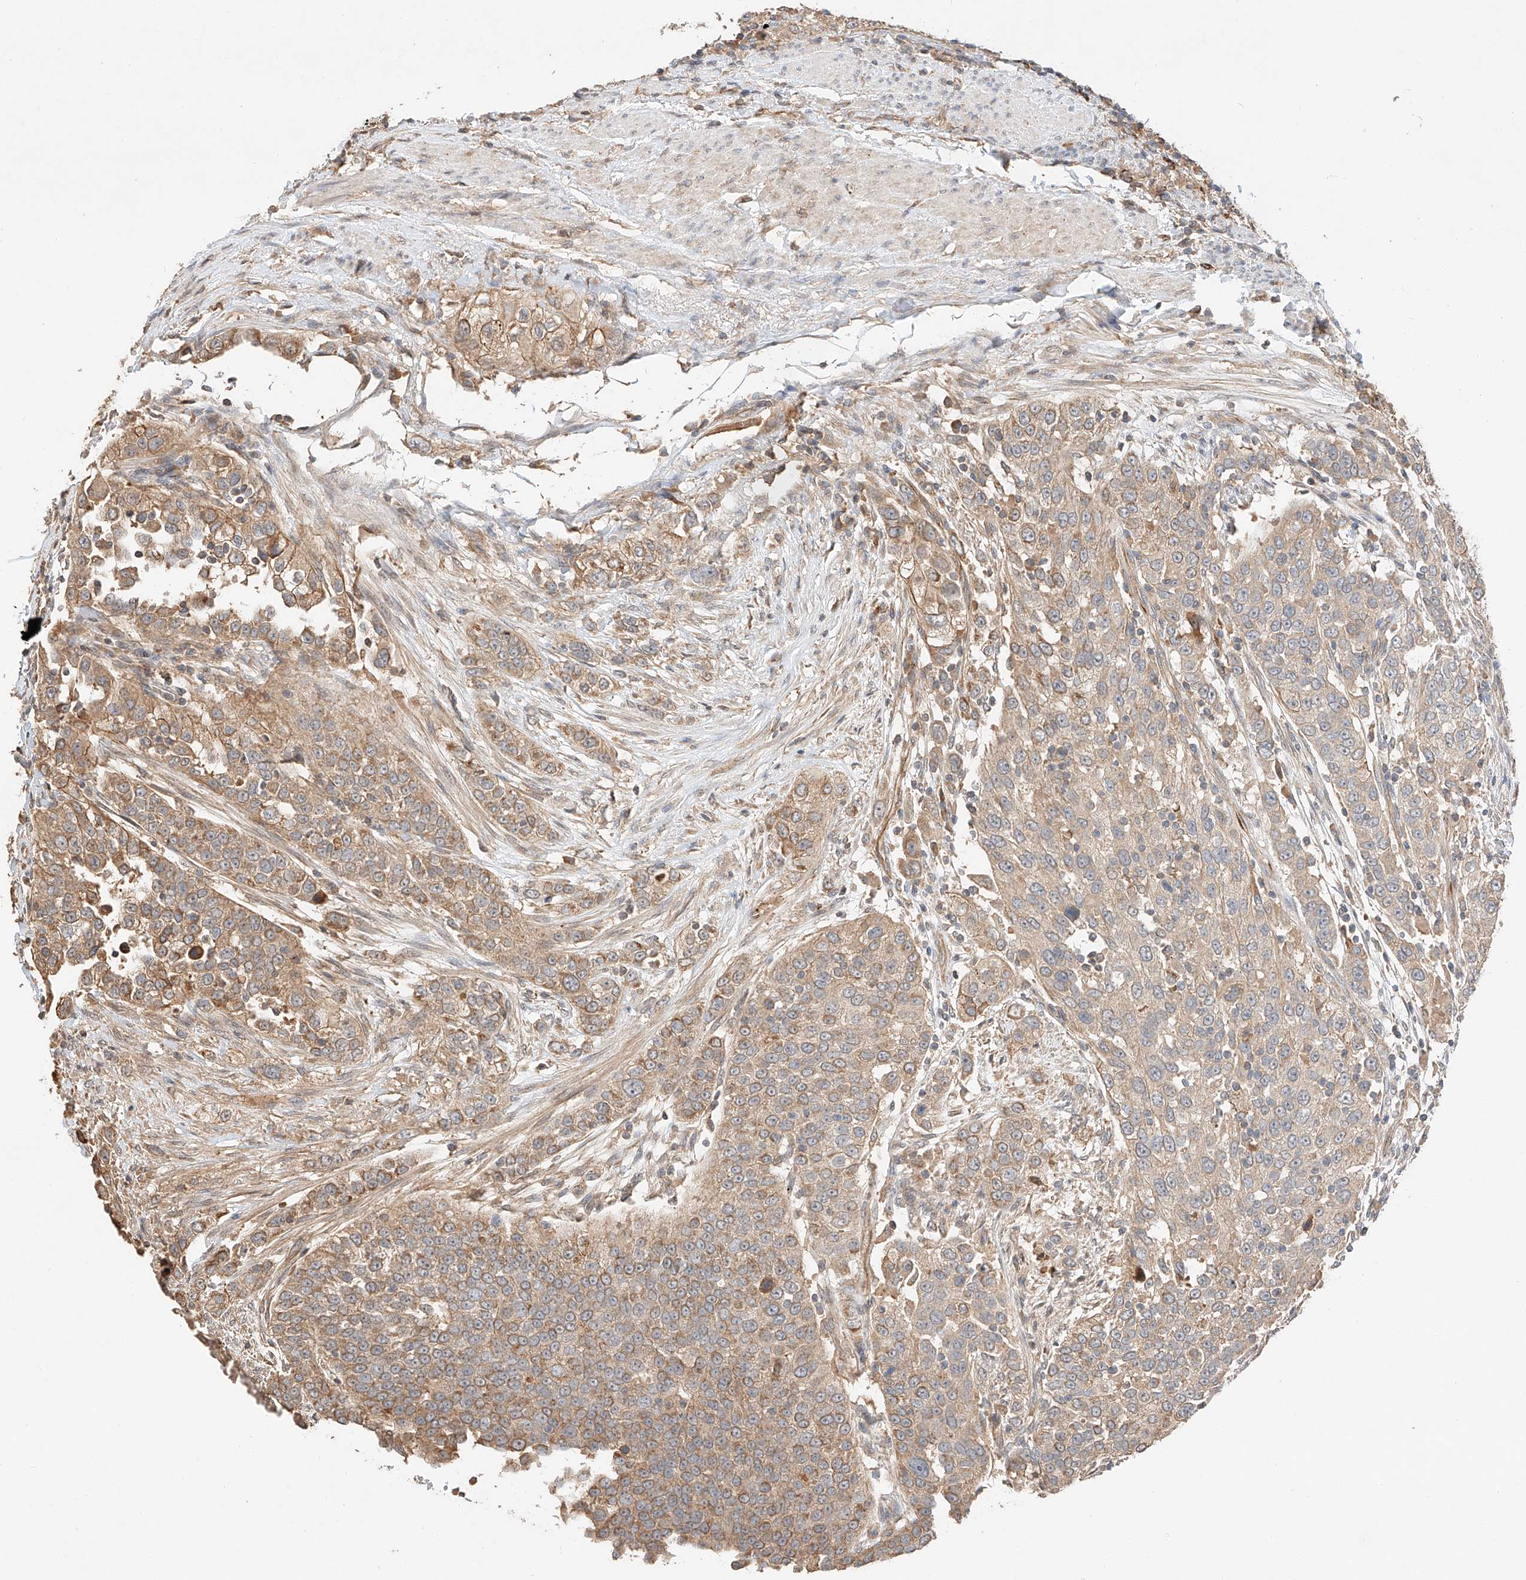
{"staining": {"intensity": "weak", "quantity": ">75%", "location": "cytoplasmic/membranous"}, "tissue": "urothelial cancer", "cell_type": "Tumor cells", "image_type": "cancer", "snomed": [{"axis": "morphology", "description": "Urothelial carcinoma, High grade"}, {"axis": "topography", "description": "Urinary bladder"}], "caption": "Urothelial carcinoma (high-grade) was stained to show a protein in brown. There is low levels of weak cytoplasmic/membranous staining in approximately >75% of tumor cells.", "gene": "SUSD6", "patient": {"sex": "female", "age": 80}}